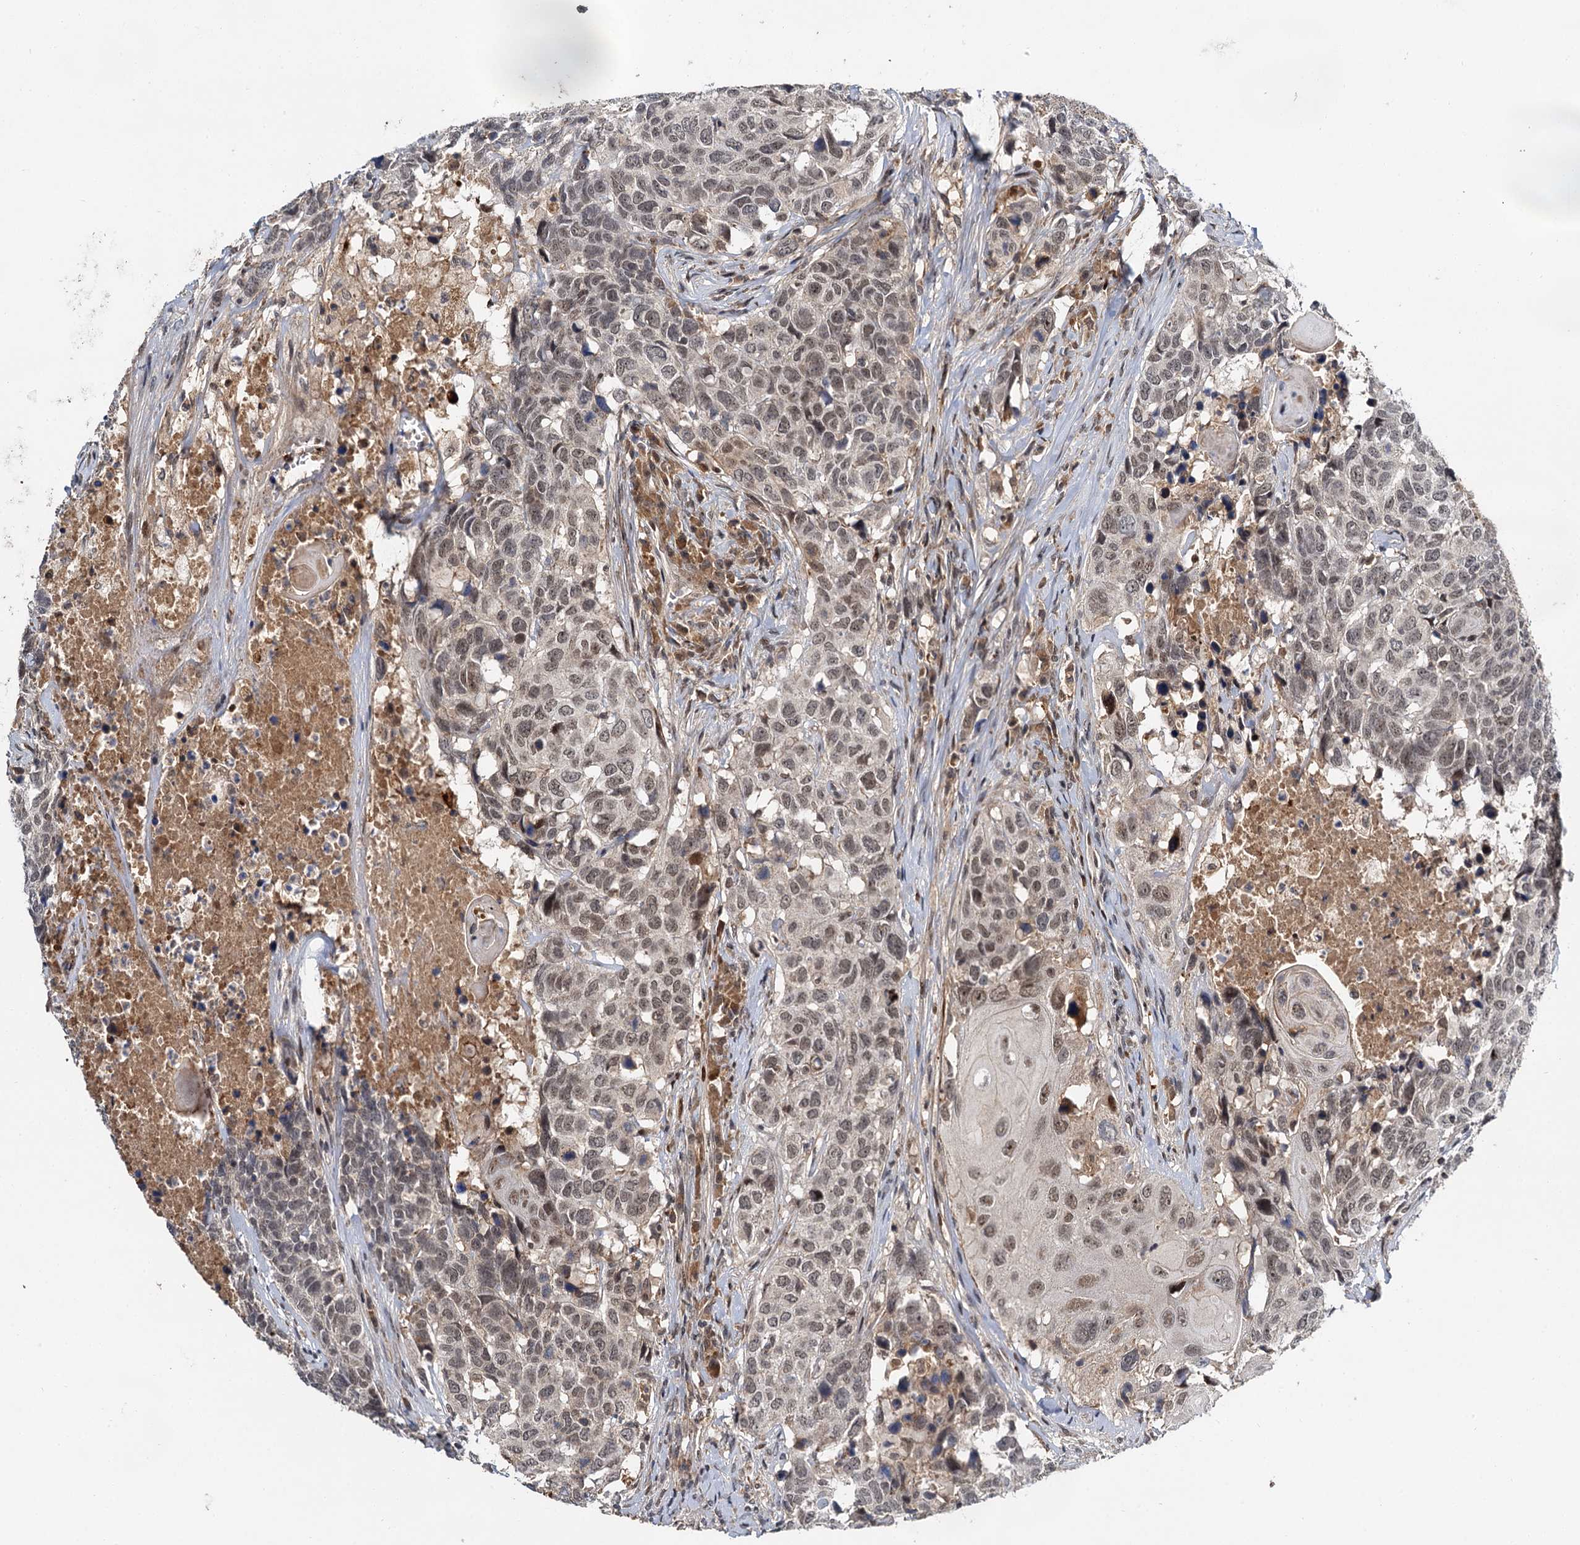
{"staining": {"intensity": "weak", "quantity": ">75%", "location": "nuclear"}, "tissue": "head and neck cancer", "cell_type": "Tumor cells", "image_type": "cancer", "snomed": [{"axis": "morphology", "description": "Squamous cell carcinoma, NOS"}, {"axis": "topography", "description": "Head-Neck"}], "caption": "The image displays a brown stain indicating the presence of a protein in the nuclear of tumor cells in head and neck squamous cell carcinoma. The staining is performed using DAB brown chromogen to label protein expression. The nuclei are counter-stained blue using hematoxylin.", "gene": "MBD6", "patient": {"sex": "male", "age": 66}}